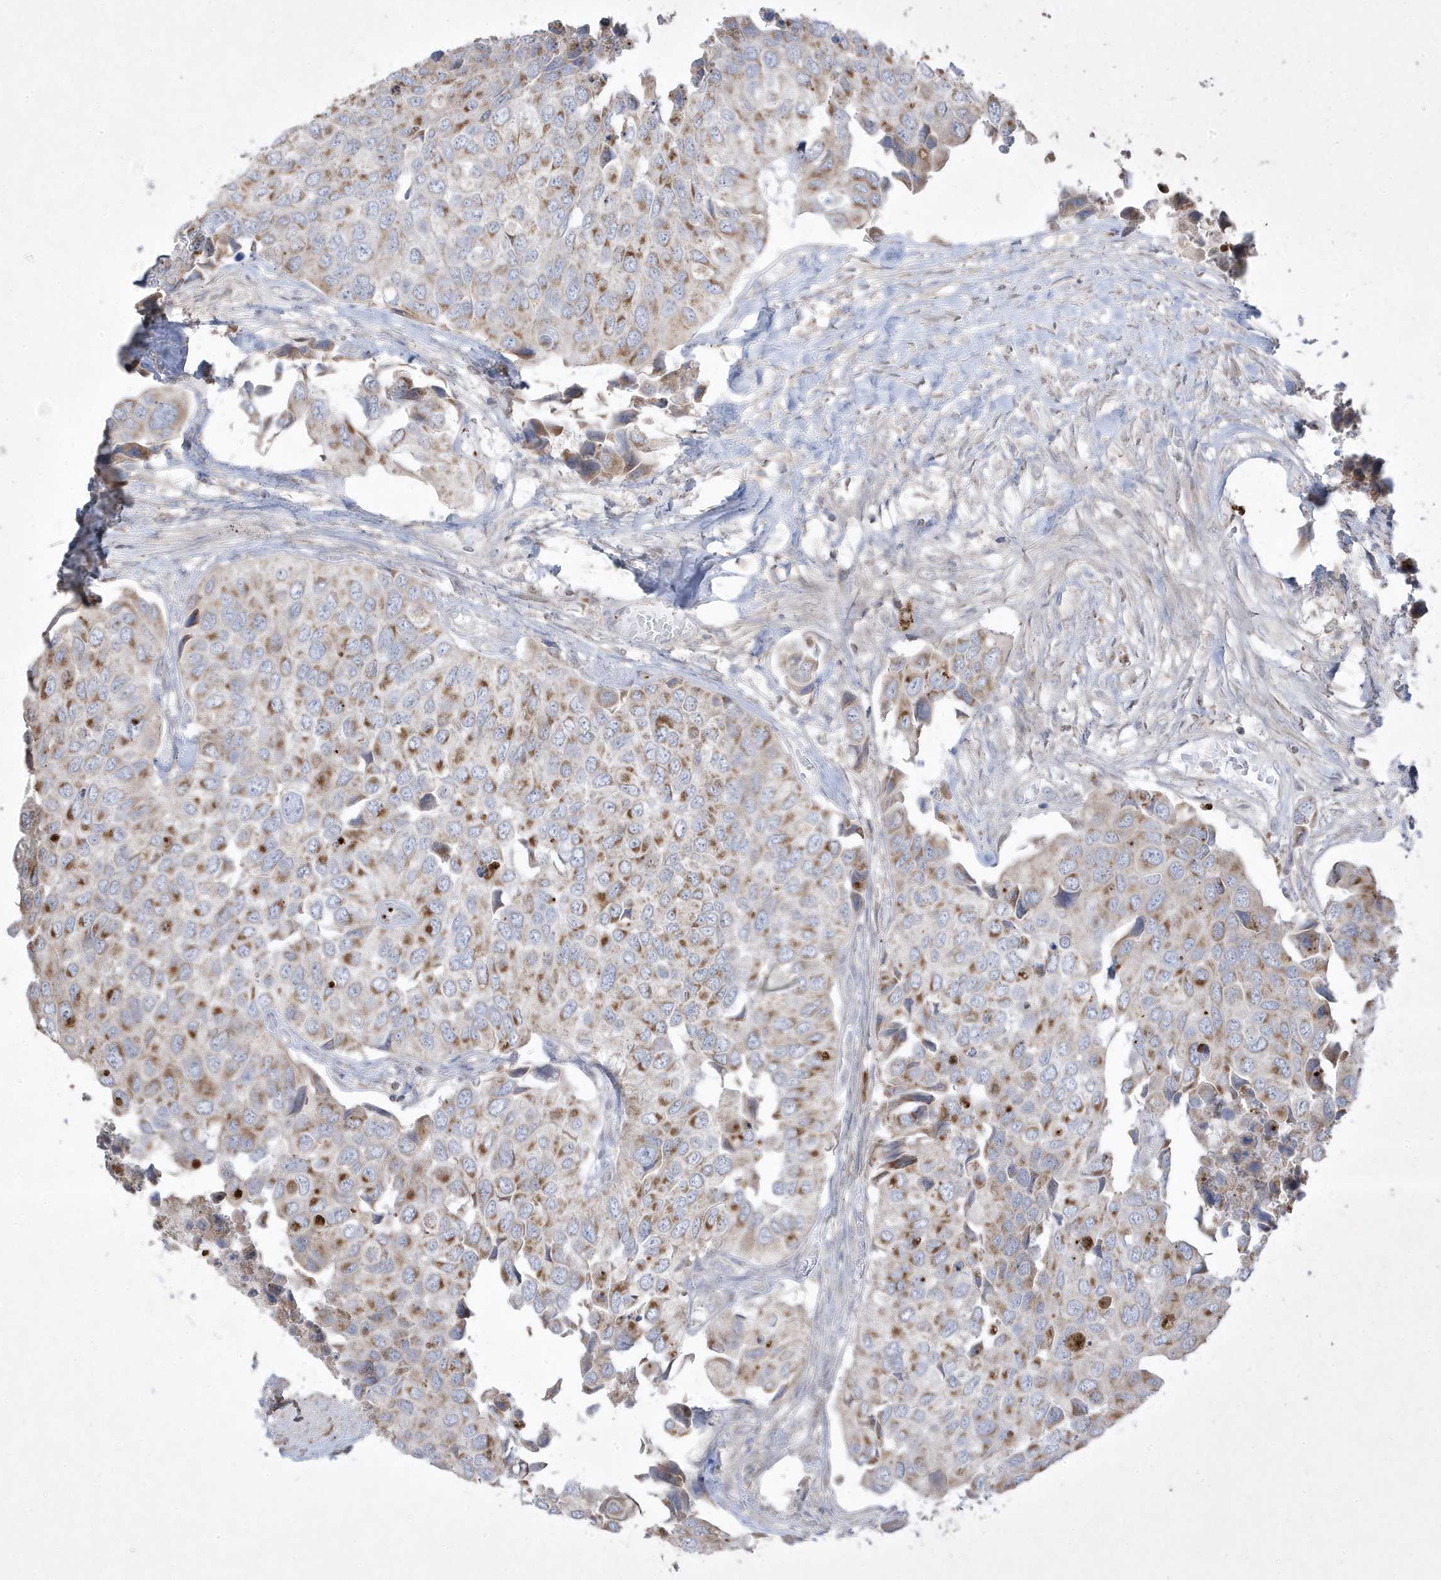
{"staining": {"intensity": "moderate", "quantity": ">75%", "location": "cytoplasmic/membranous"}, "tissue": "urothelial cancer", "cell_type": "Tumor cells", "image_type": "cancer", "snomed": [{"axis": "morphology", "description": "Urothelial carcinoma, High grade"}, {"axis": "topography", "description": "Urinary bladder"}], "caption": "DAB immunohistochemical staining of urothelial cancer reveals moderate cytoplasmic/membranous protein expression in about >75% of tumor cells.", "gene": "ADAMTSL3", "patient": {"sex": "male", "age": 74}}